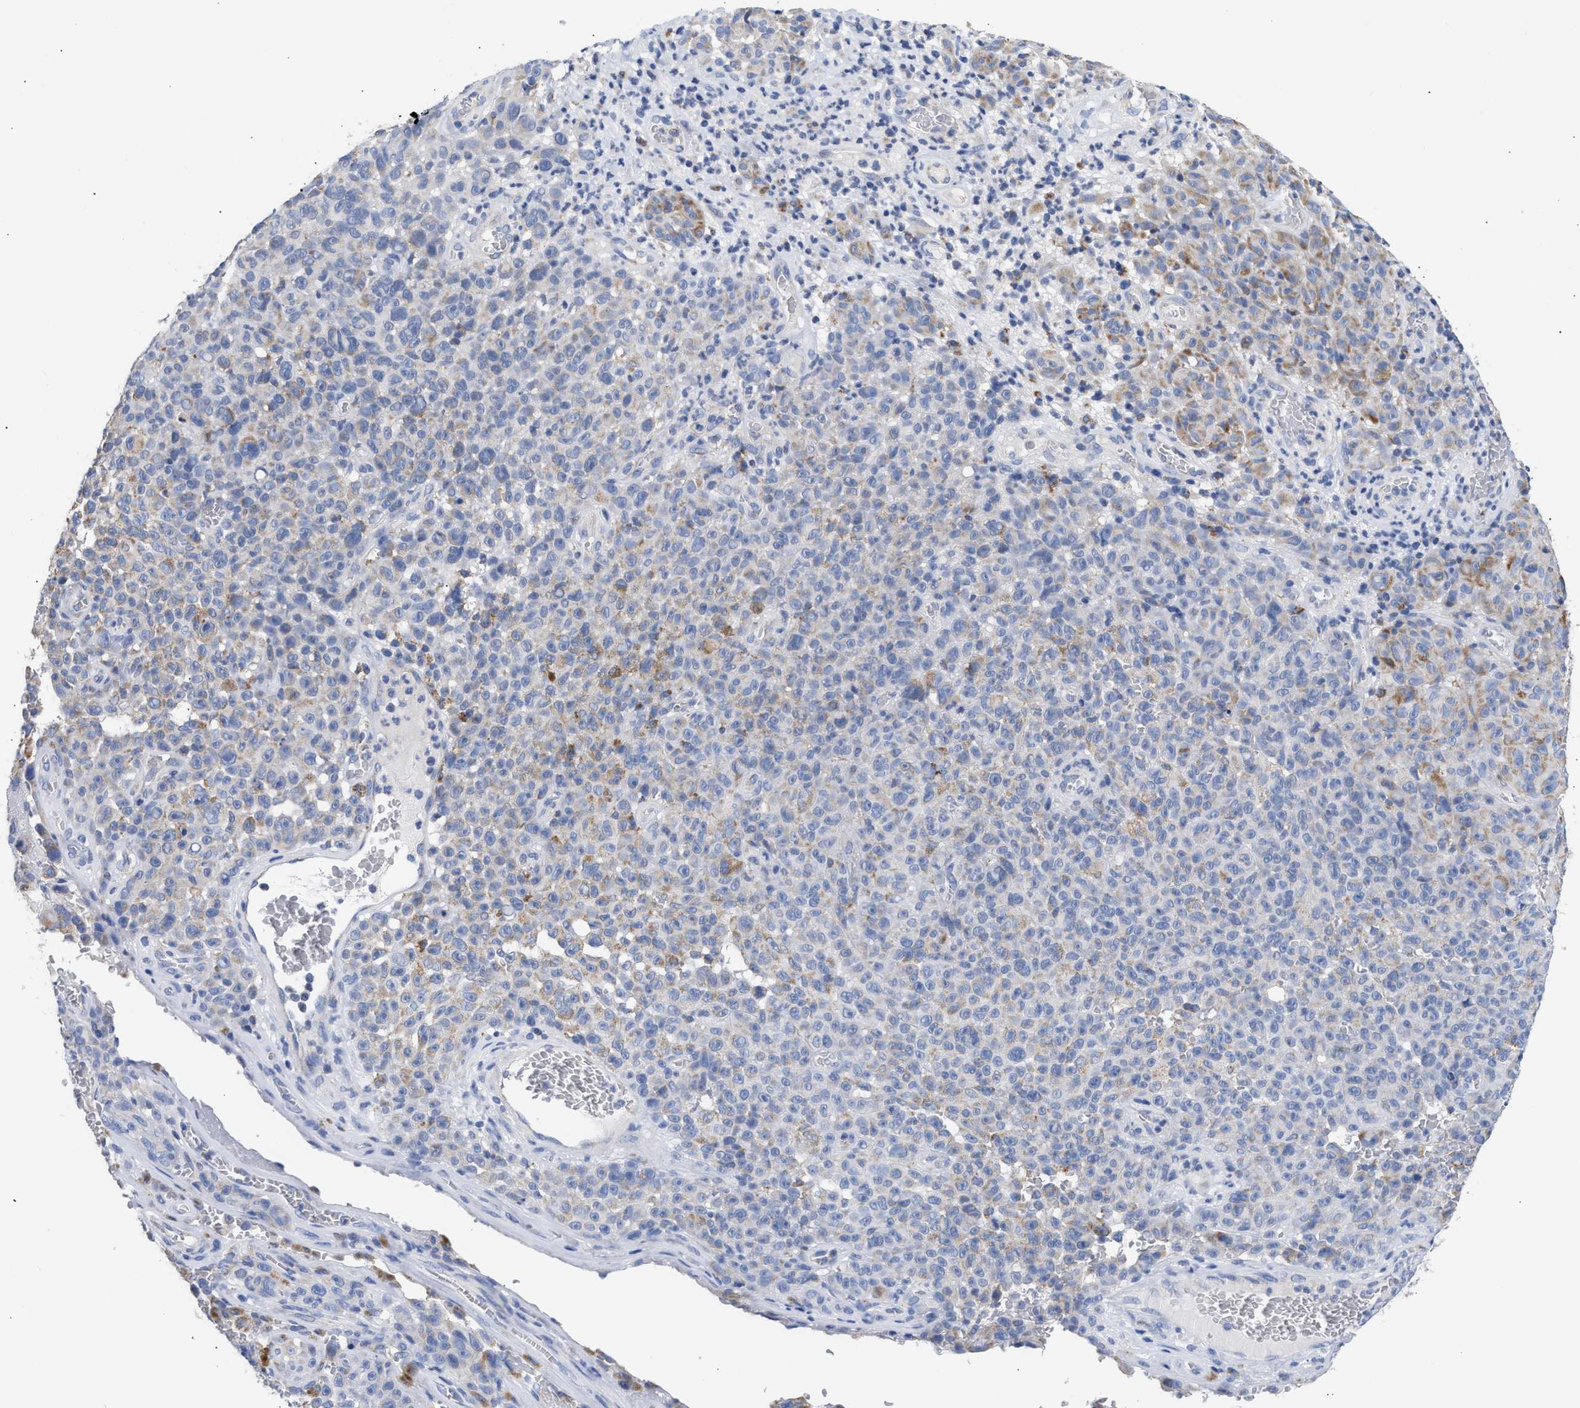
{"staining": {"intensity": "weak", "quantity": "<25%", "location": "cytoplasmic/membranous"}, "tissue": "melanoma", "cell_type": "Tumor cells", "image_type": "cancer", "snomed": [{"axis": "morphology", "description": "Malignant melanoma, NOS"}, {"axis": "topography", "description": "Skin"}], "caption": "Melanoma was stained to show a protein in brown. There is no significant expression in tumor cells.", "gene": "ACOT13", "patient": {"sex": "female", "age": 82}}